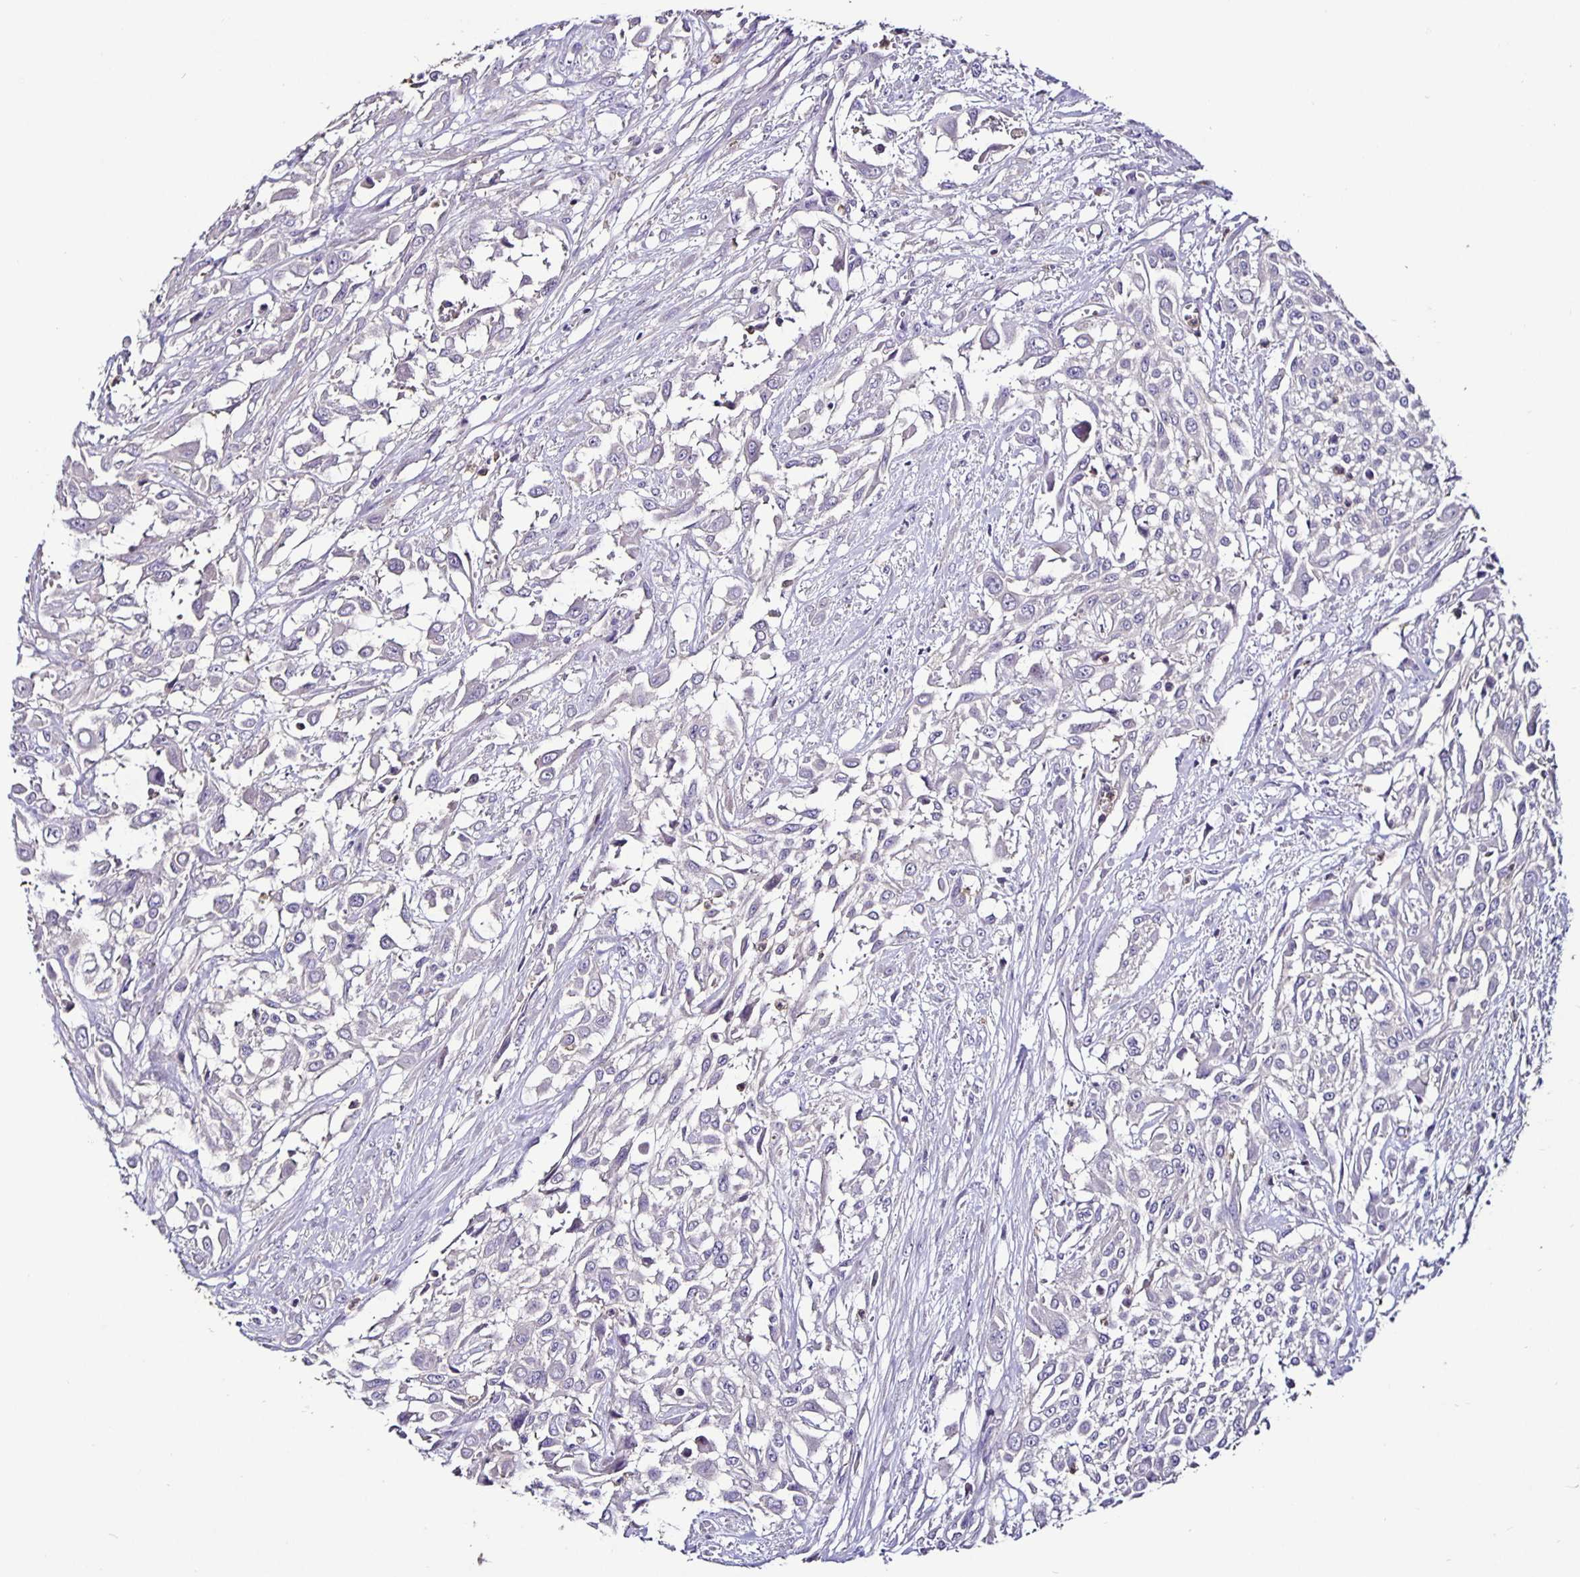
{"staining": {"intensity": "negative", "quantity": "none", "location": "none"}, "tissue": "urothelial cancer", "cell_type": "Tumor cells", "image_type": "cancer", "snomed": [{"axis": "morphology", "description": "Urothelial carcinoma, High grade"}, {"axis": "topography", "description": "Urinary bladder"}], "caption": "High power microscopy micrograph of an IHC histopathology image of high-grade urothelial carcinoma, revealing no significant positivity in tumor cells.", "gene": "FCER1A", "patient": {"sex": "male", "age": 57}}